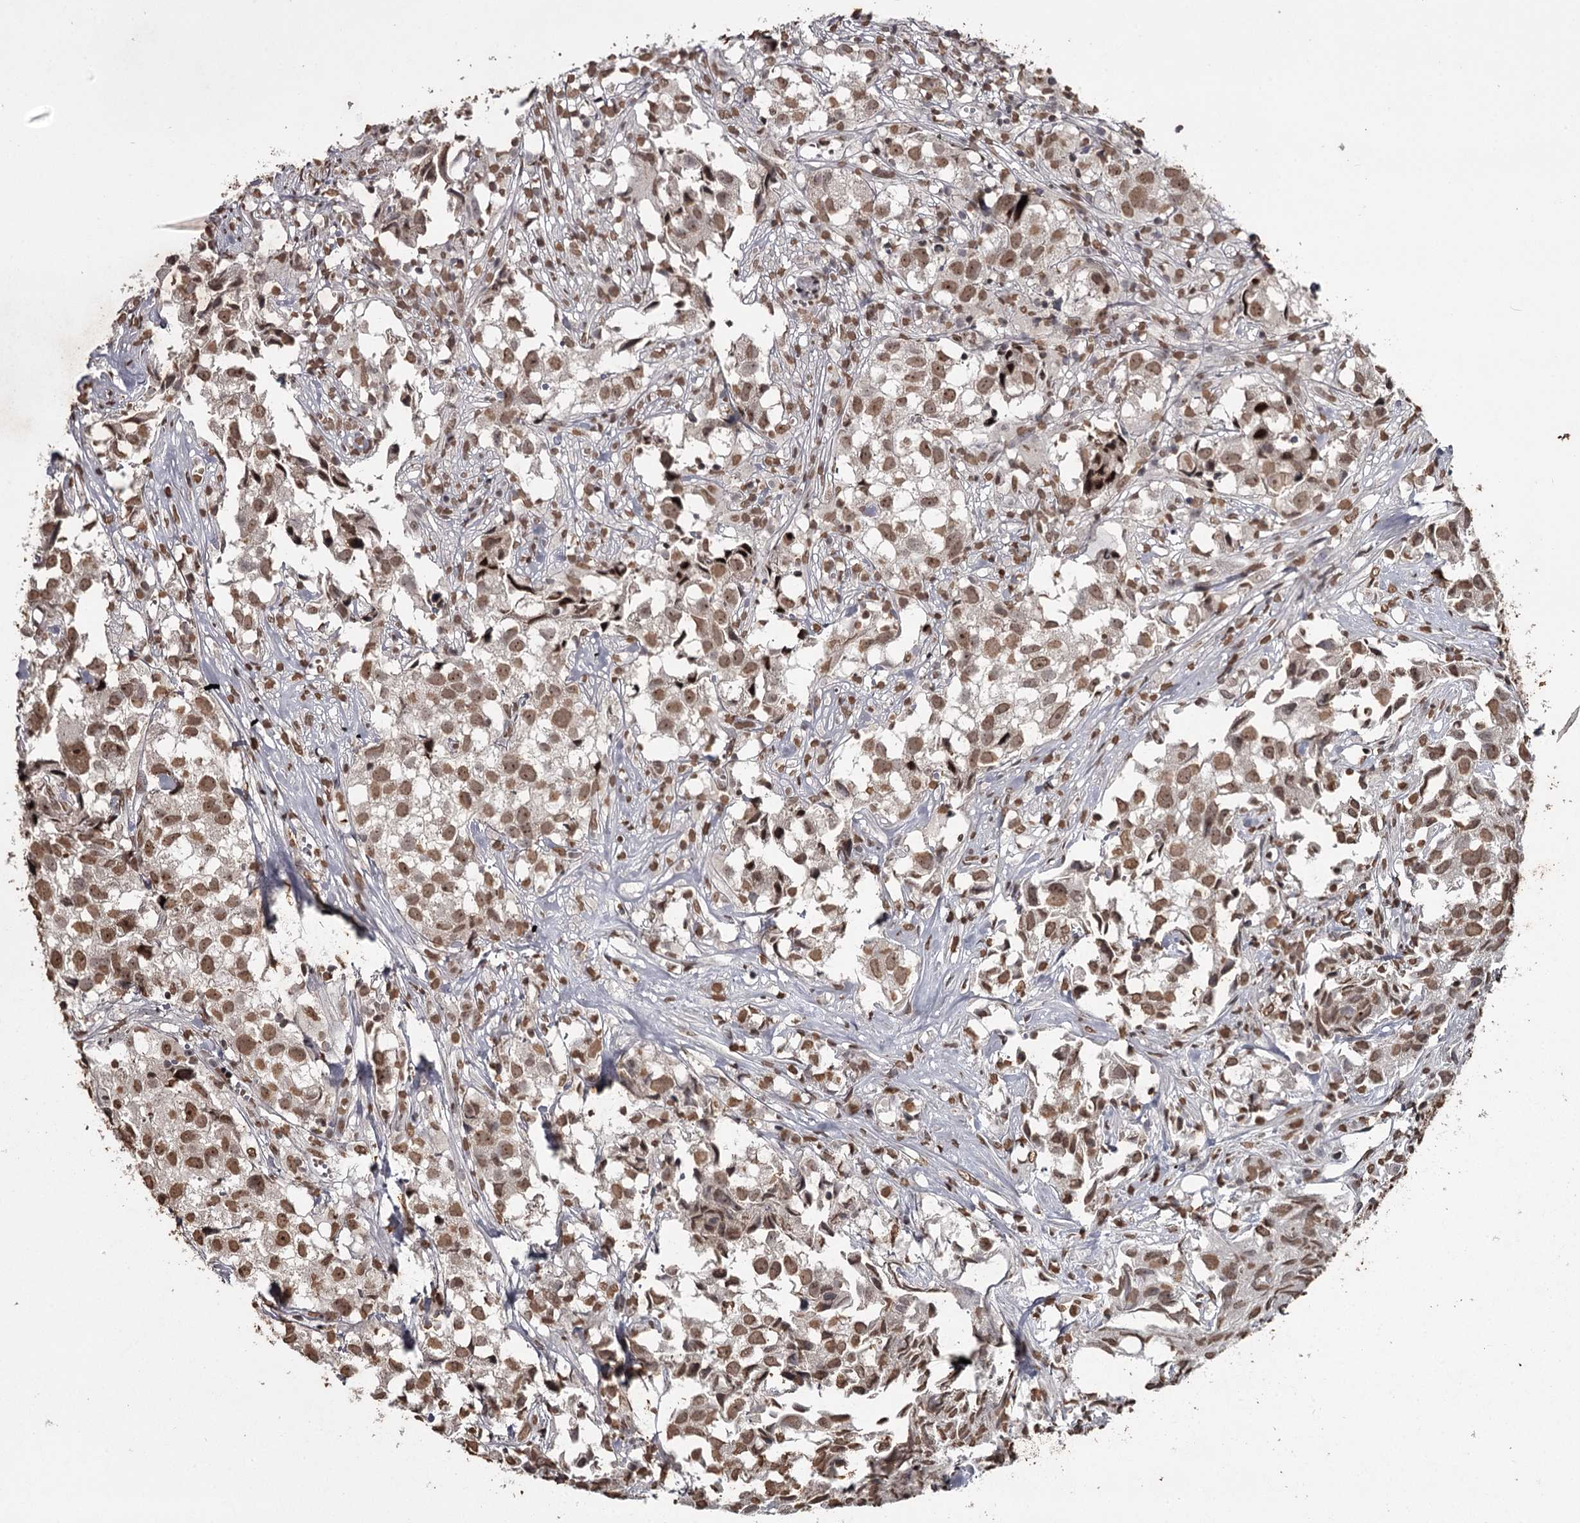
{"staining": {"intensity": "moderate", "quantity": ">75%", "location": "nuclear"}, "tissue": "urothelial cancer", "cell_type": "Tumor cells", "image_type": "cancer", "snomed": [{"axis": "morphology", "description": "Urothelial carcinoma, High grade"}, {"axis": "topography", "description": "Urinary bladder"}], "caption": "This image reveals urothelial cancer stained with immunohistochemistry to label a protein in brown. The nuclear of tumor cells show moderate positivity for the protein. Nuclei are counter-stained blue.", "gene": "THYN1", "patient": {"sex": "female", "age": 75}}